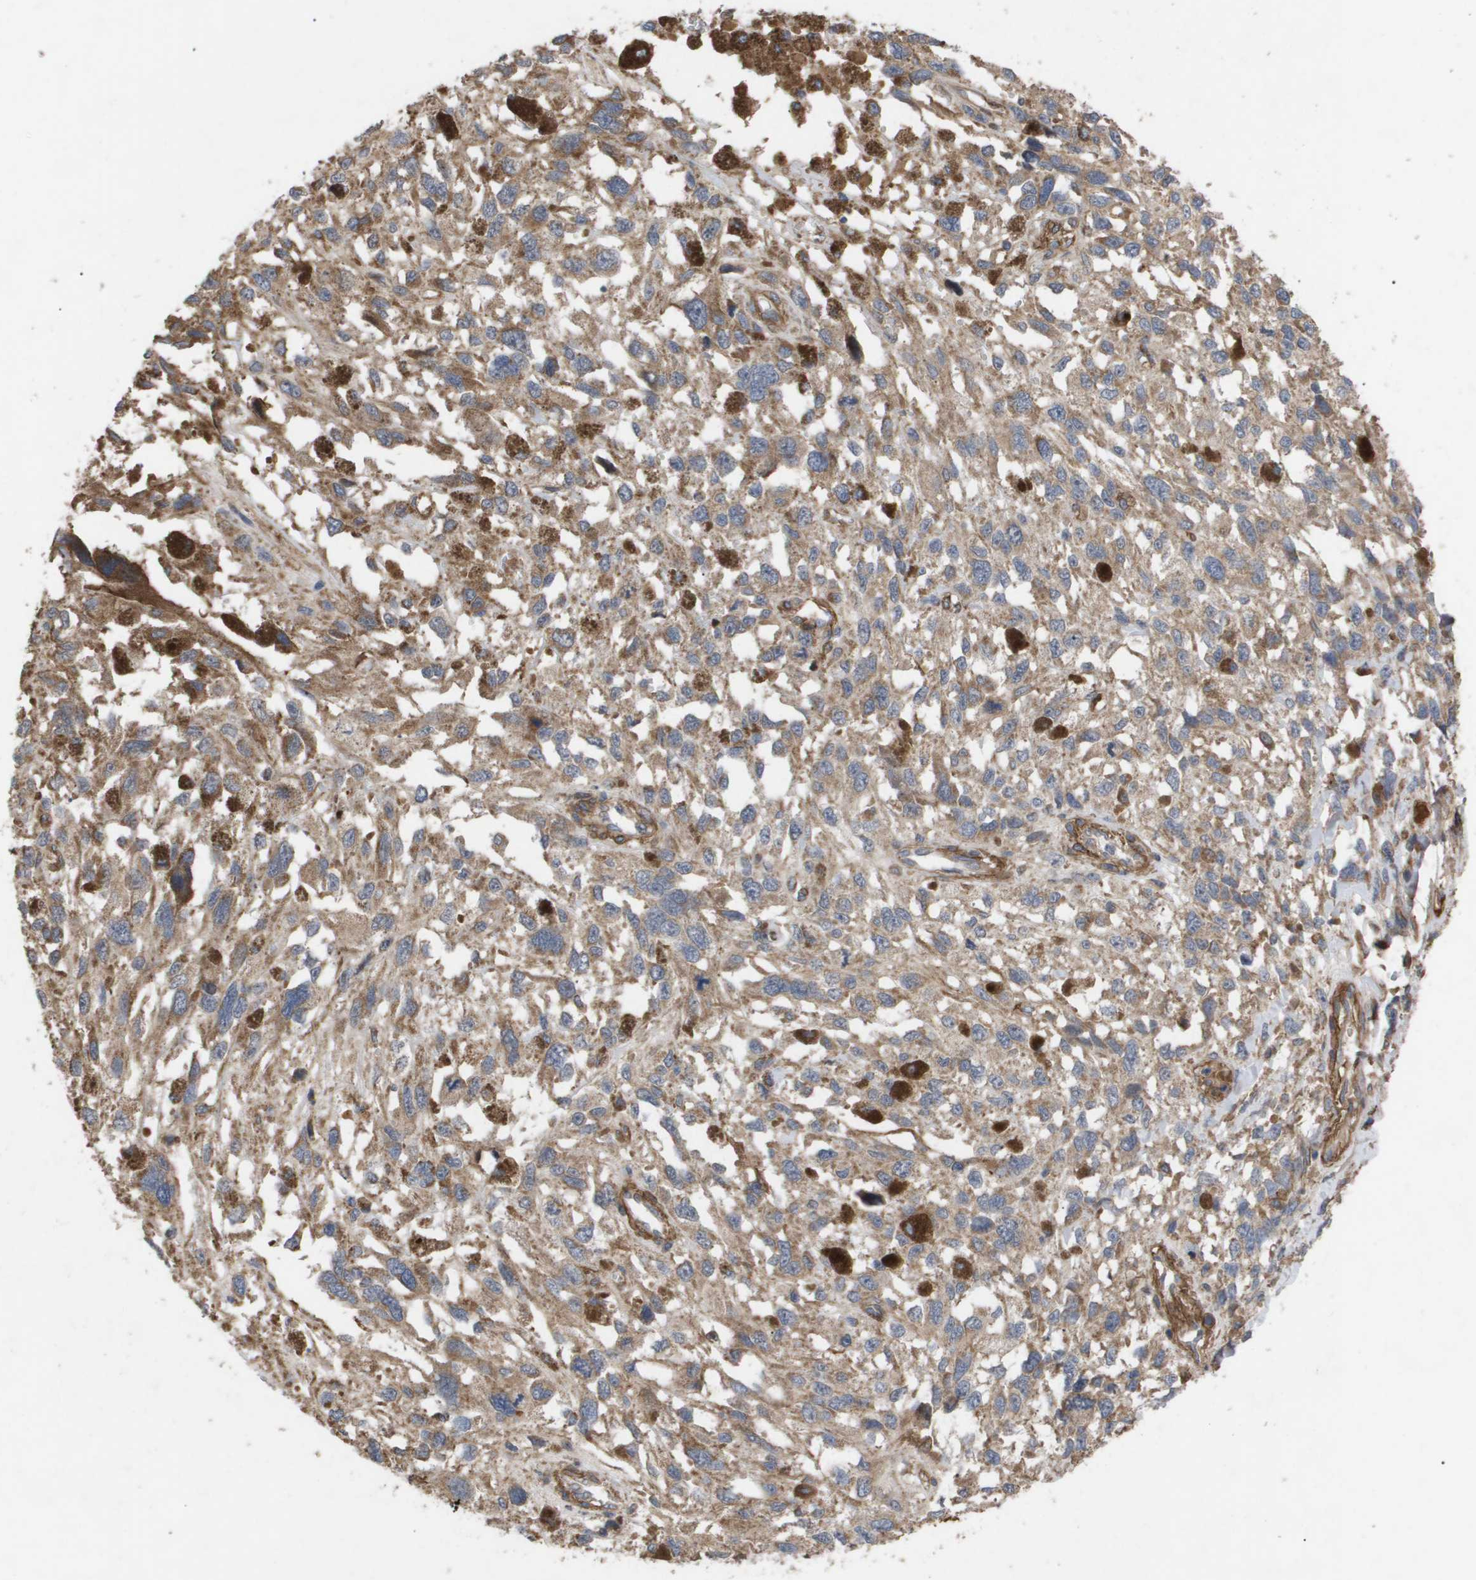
{"staining": {"intensity": "moderate", "quantity": ">75%", "location": "cytoplasmic/membranous"}, "tissue": "melanoma", "cell_type": "Tumor cells", "image_type": "cancer", "snomed": [{"axis": "morphology", "description": "Malignant melanoma, Metastatic site"}, {"axis": "topography", "description": "Lymph node"}], "caption": "This image reveals immunohistochemistry (IHC) staining of human melanoma, with medium moderate cytoplasmic/membranous positivity in approximately >75% of tumor cells.", "gene": "TNS1", "patient": {"sex": "male", "age": 59}}